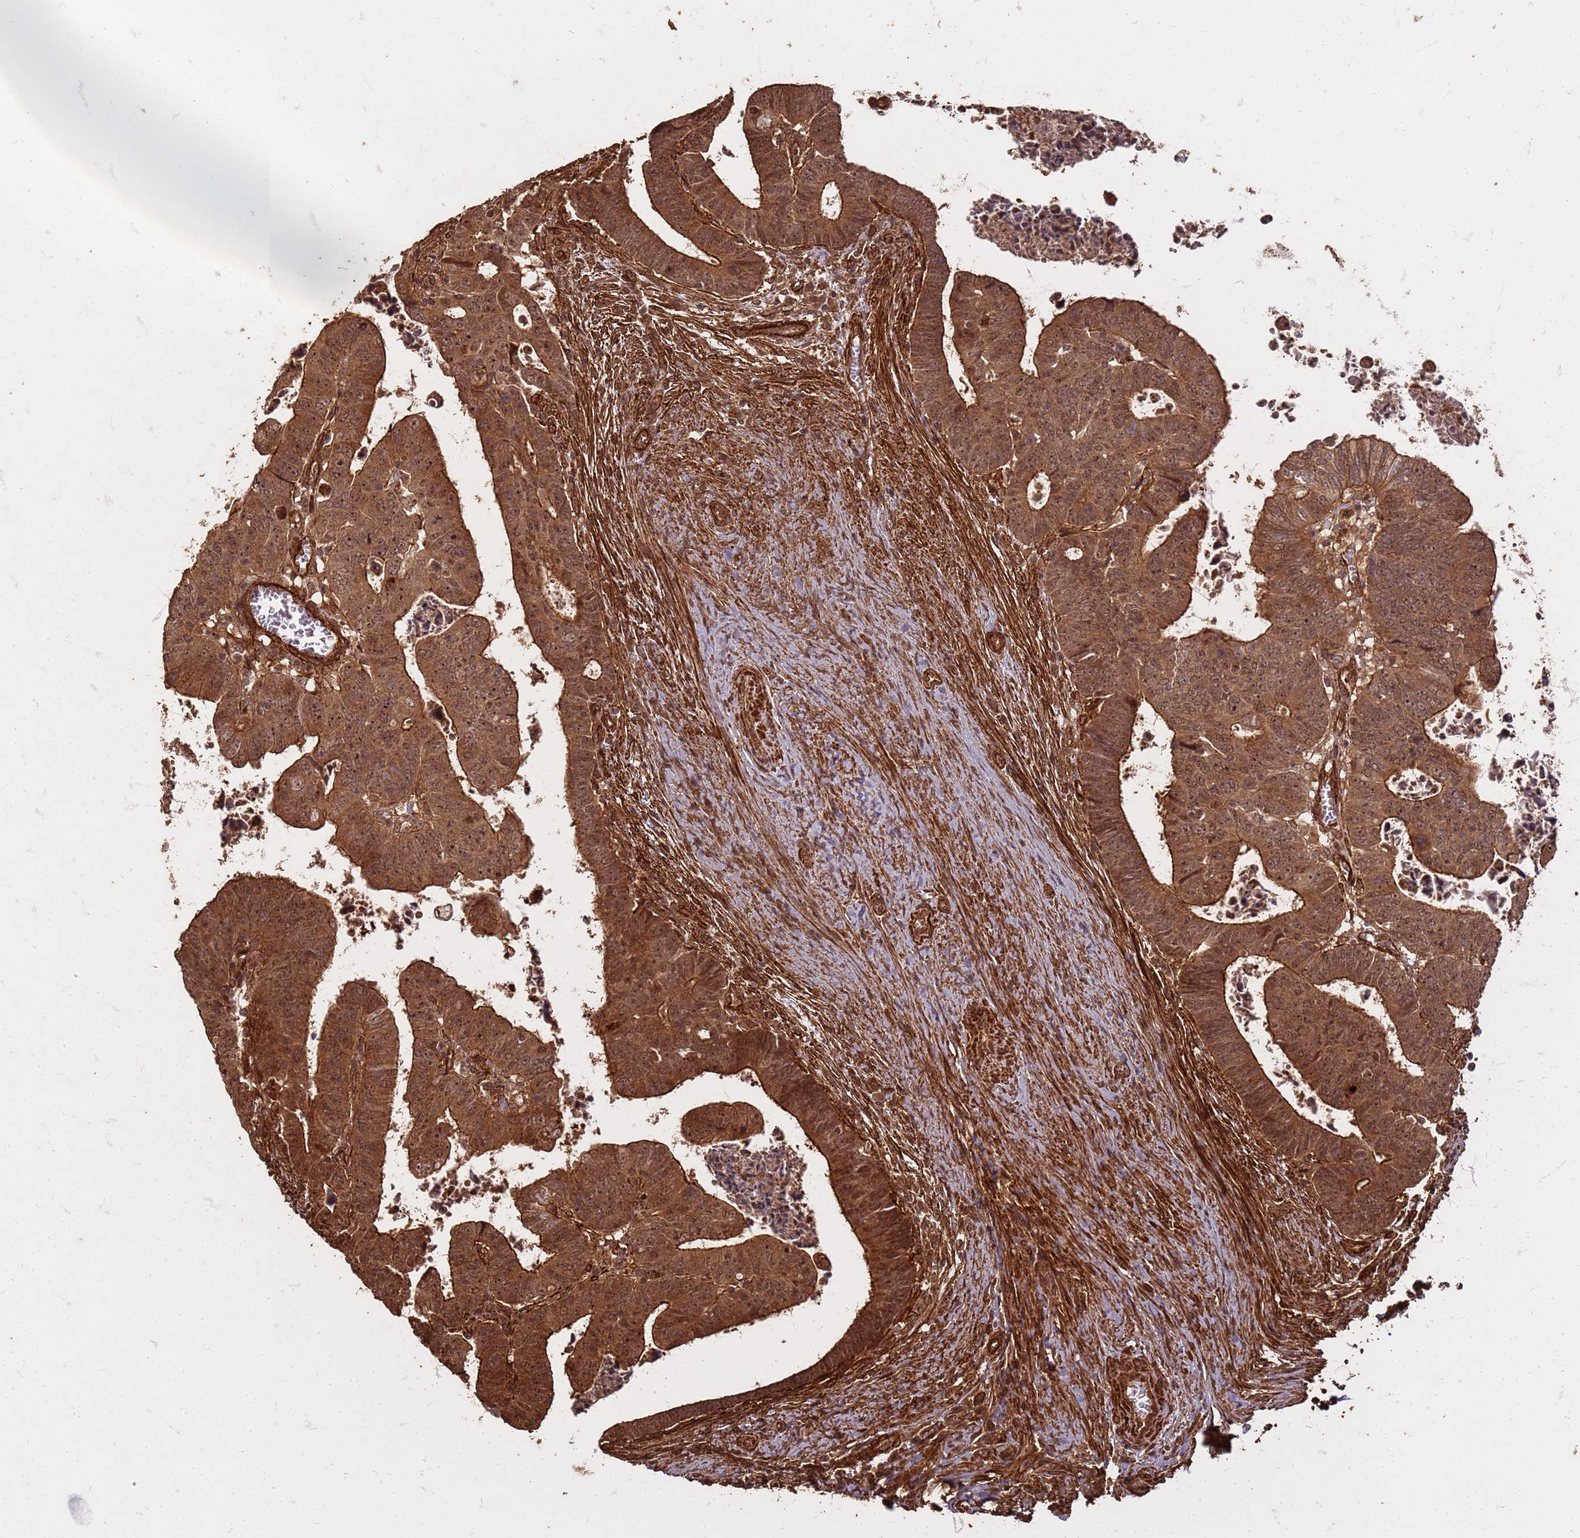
{"staining": {"intensity": "strong", "quantity": ">75%", "location": "cytoplasmic/membranous,nuclear"}, "tissue": "colorectal cancer", "cell_type": "Tumor cells", "image_type": "cancer", "snomed": [{"axis": "morphology", "description": "Normal tissue, NOS"}, {"axis": "morphology", "description": "Adenocarcinoma, NOS"}, {"axis": "topography", "description": "Rectum"}], "caption": "This is an image of immunohistochemistry staining of colorectal adenocarcinoma, which shows strong expression in the cytoplasmic/membranous and nuclear of tumor cells.", "gene": "KIF26A", "patient": {"sex": "female", "age": 65}}